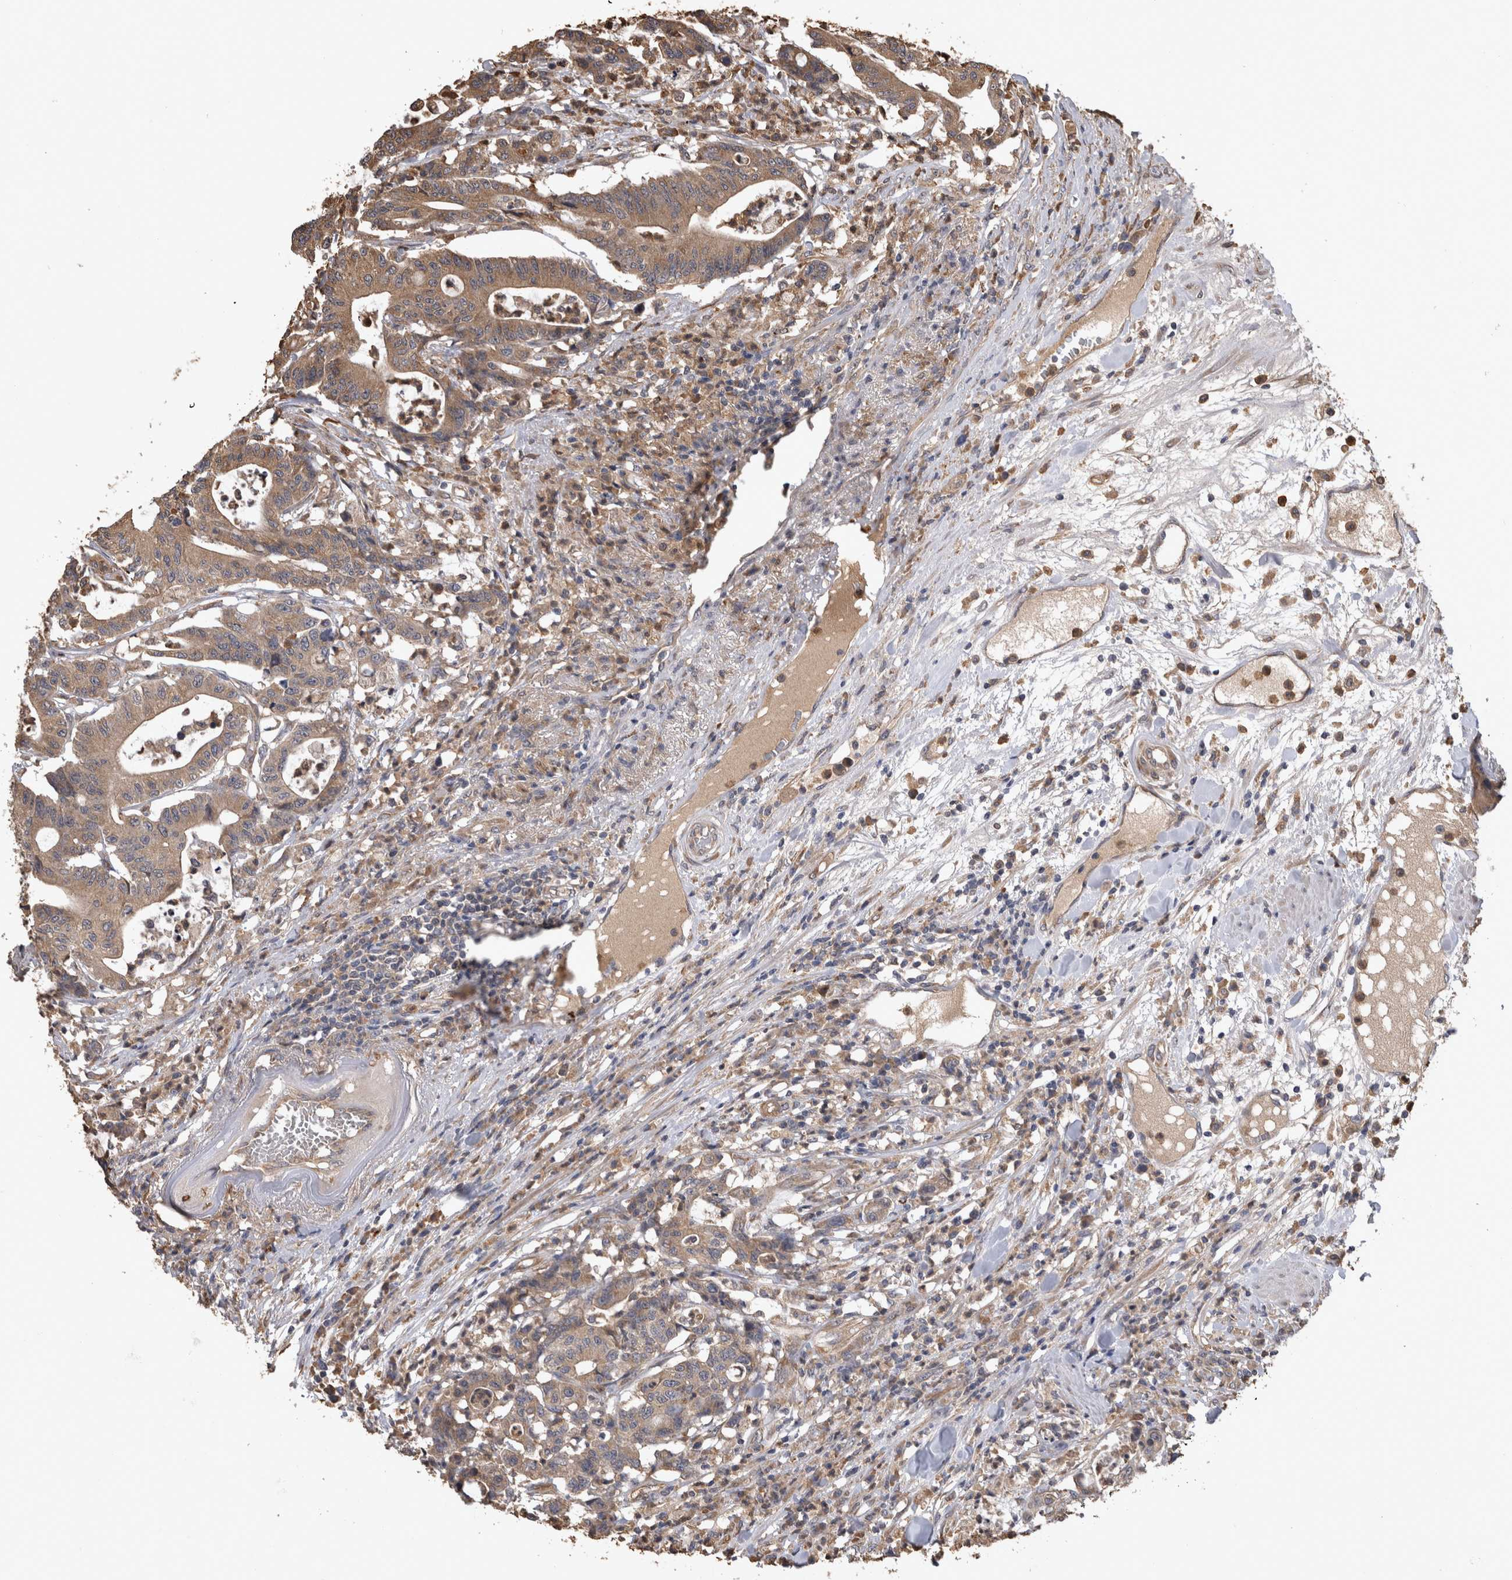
{"staining": {"intensity": "weak", "quantity": ">75%", "location": "cytoplasmic/membranous"}, "tissue": "colorectal cancer", "cell_type": "Tumor cells", "image_type": "cancer", "snomed": [{"axis": "morphology", "description": "Adenocarcinoma, NOS"}, {"axis": "topography", "description": "Colon"}], "caption": "High-power microscopy captured an immunohistochemistry (IHC) image of colorectal cancer, revealing weak cytoplasmic/membranous positivity in approximately >75% of tumor cells.", "gene": "TMED7", "patient": {"sex": "female", "age": 84}}